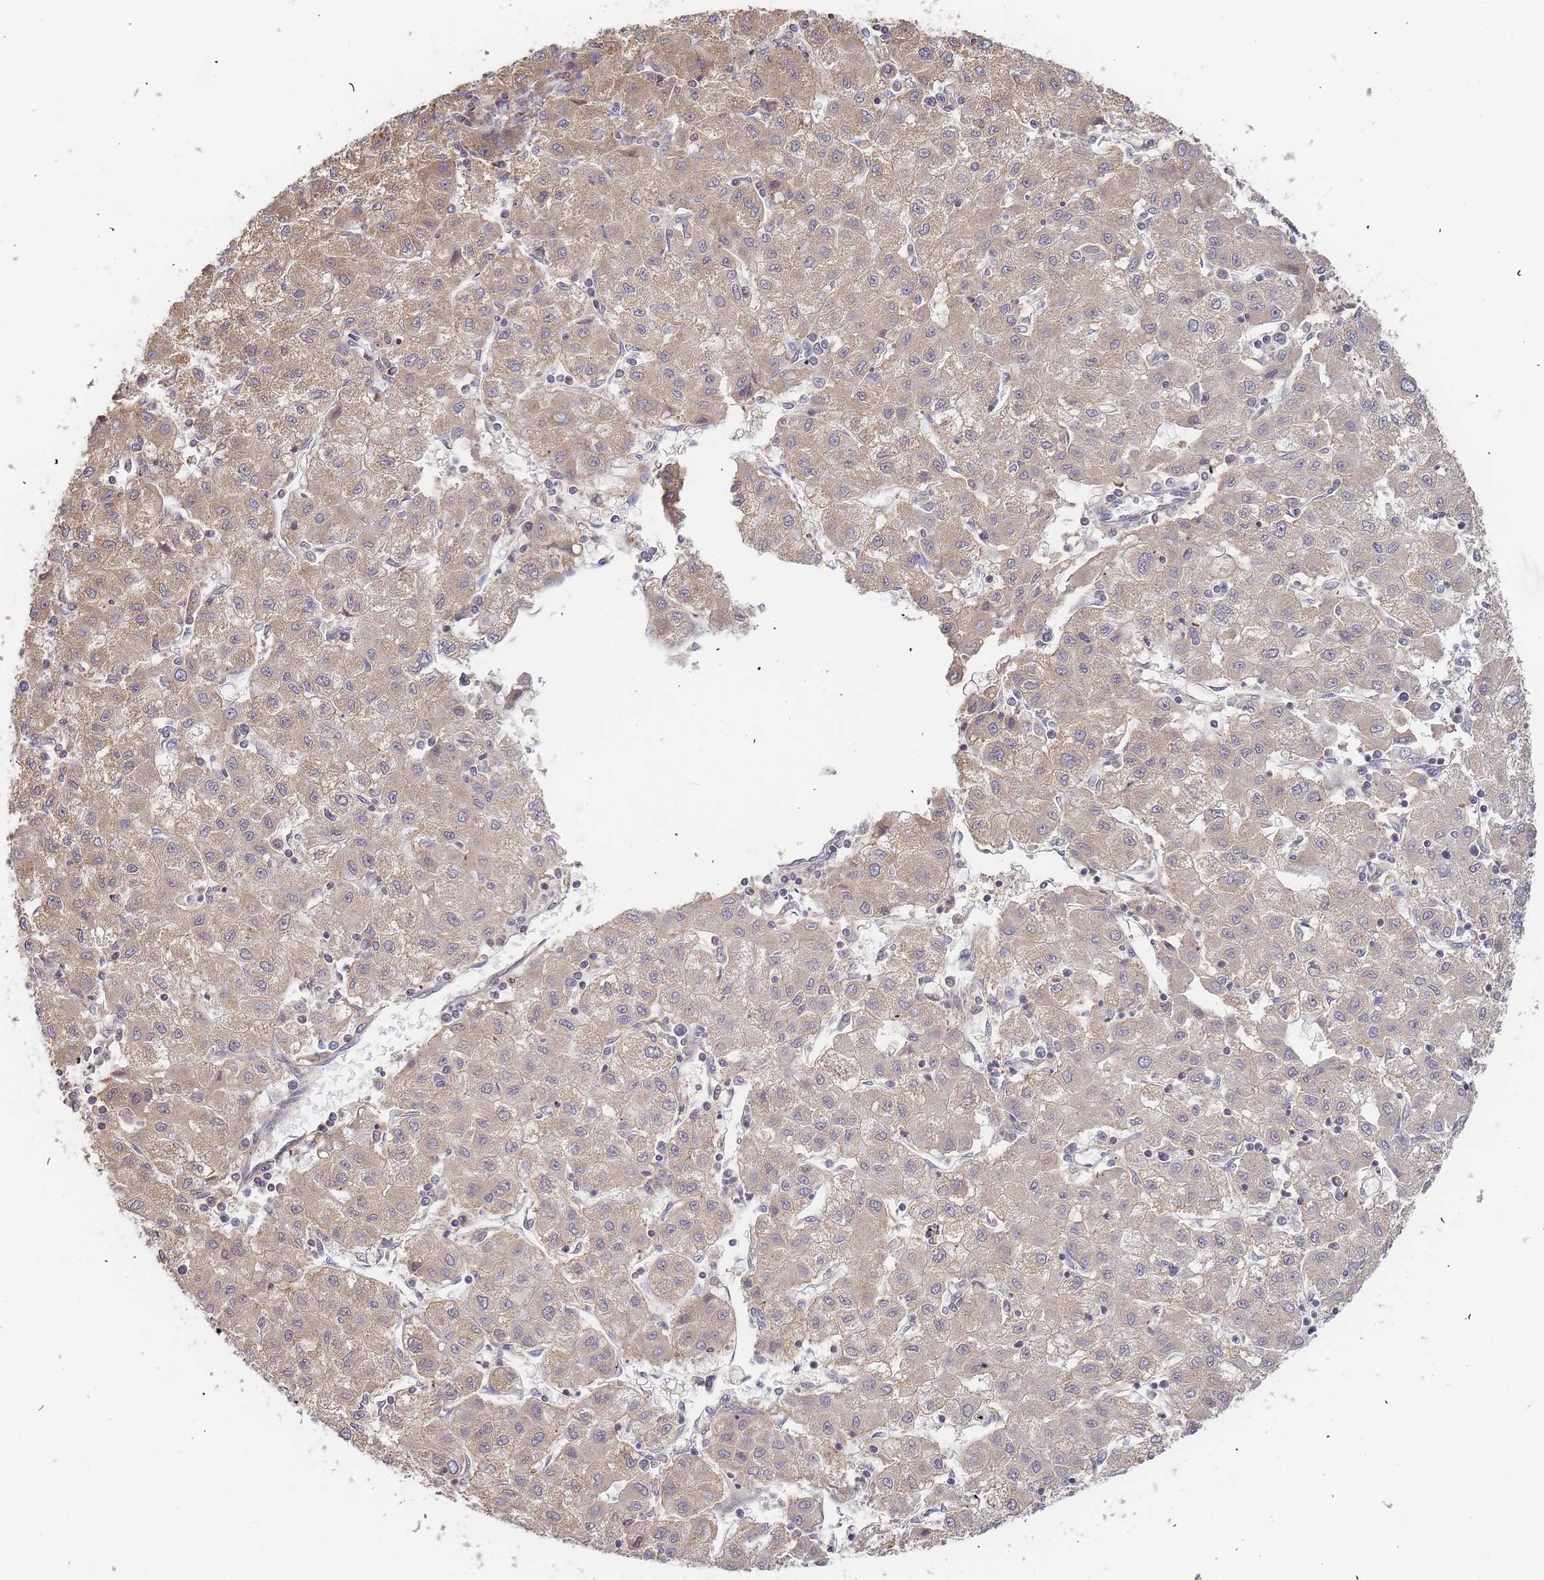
{"staining": {"intensity": "moderate", "quantity": "25%-75%", "location": "cytoplasmic/membranous"}, "tissue": "liver cancer", "cell_type": "Tumor cells", "image_type": "cancer", "snomed": [{"axis": "morphology", "description": "Carcinoma, Hepatocellular, NOS"}, {"axis": "topography", "description": "Liver"}], "caption": "Approximately 25%-75% of tumor cells in liver cancer (hepatocellular carcinoma) display moderate cytoplasmic/membranous protein expression as visualized by brown immunohistochemical staining.", "gene": "ADCY9", "patient": {"sex": "male", "age": 72}}